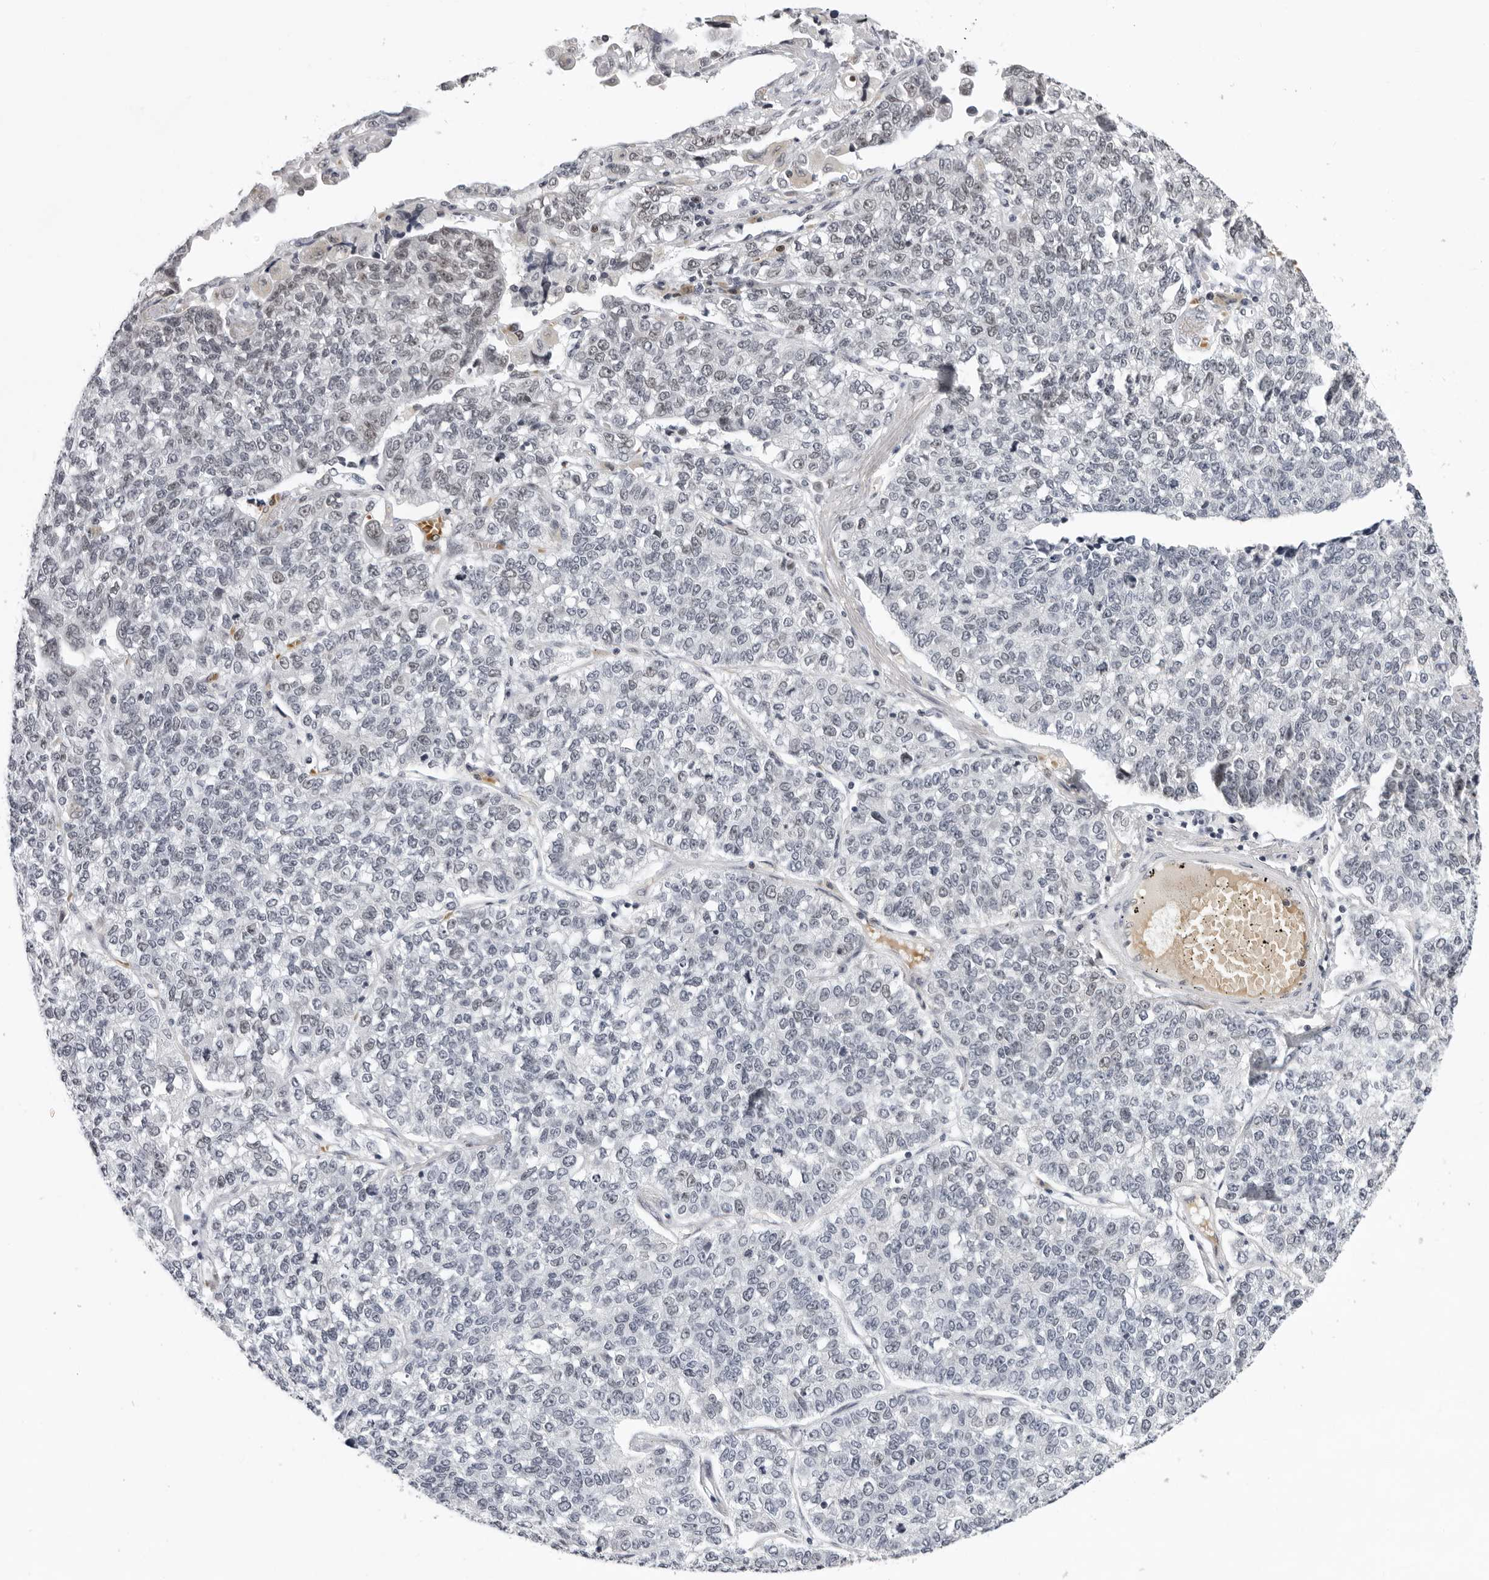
{"staining": {"intensity": "negative", "quantity": "none", "location": "none"}, "tissue": "lung cancer", "cell_type": "Tumor cells", "image_type": "cancer", "snomed": [{"axis": "morphology", "description": "Adenocarcinoma, NOS"}, {"axis": "topography", "description": "Lung"}], "caption": "Tumor cells are negative for protein expression in human lung cancer. The staining was performed using DAB to visualize the protein expression in brown, while the nuclei were stained in blue with hematoxylin (Magnification: 20x).", "gene": "USP1", "patient": {"sex": "male", "age": 49}}